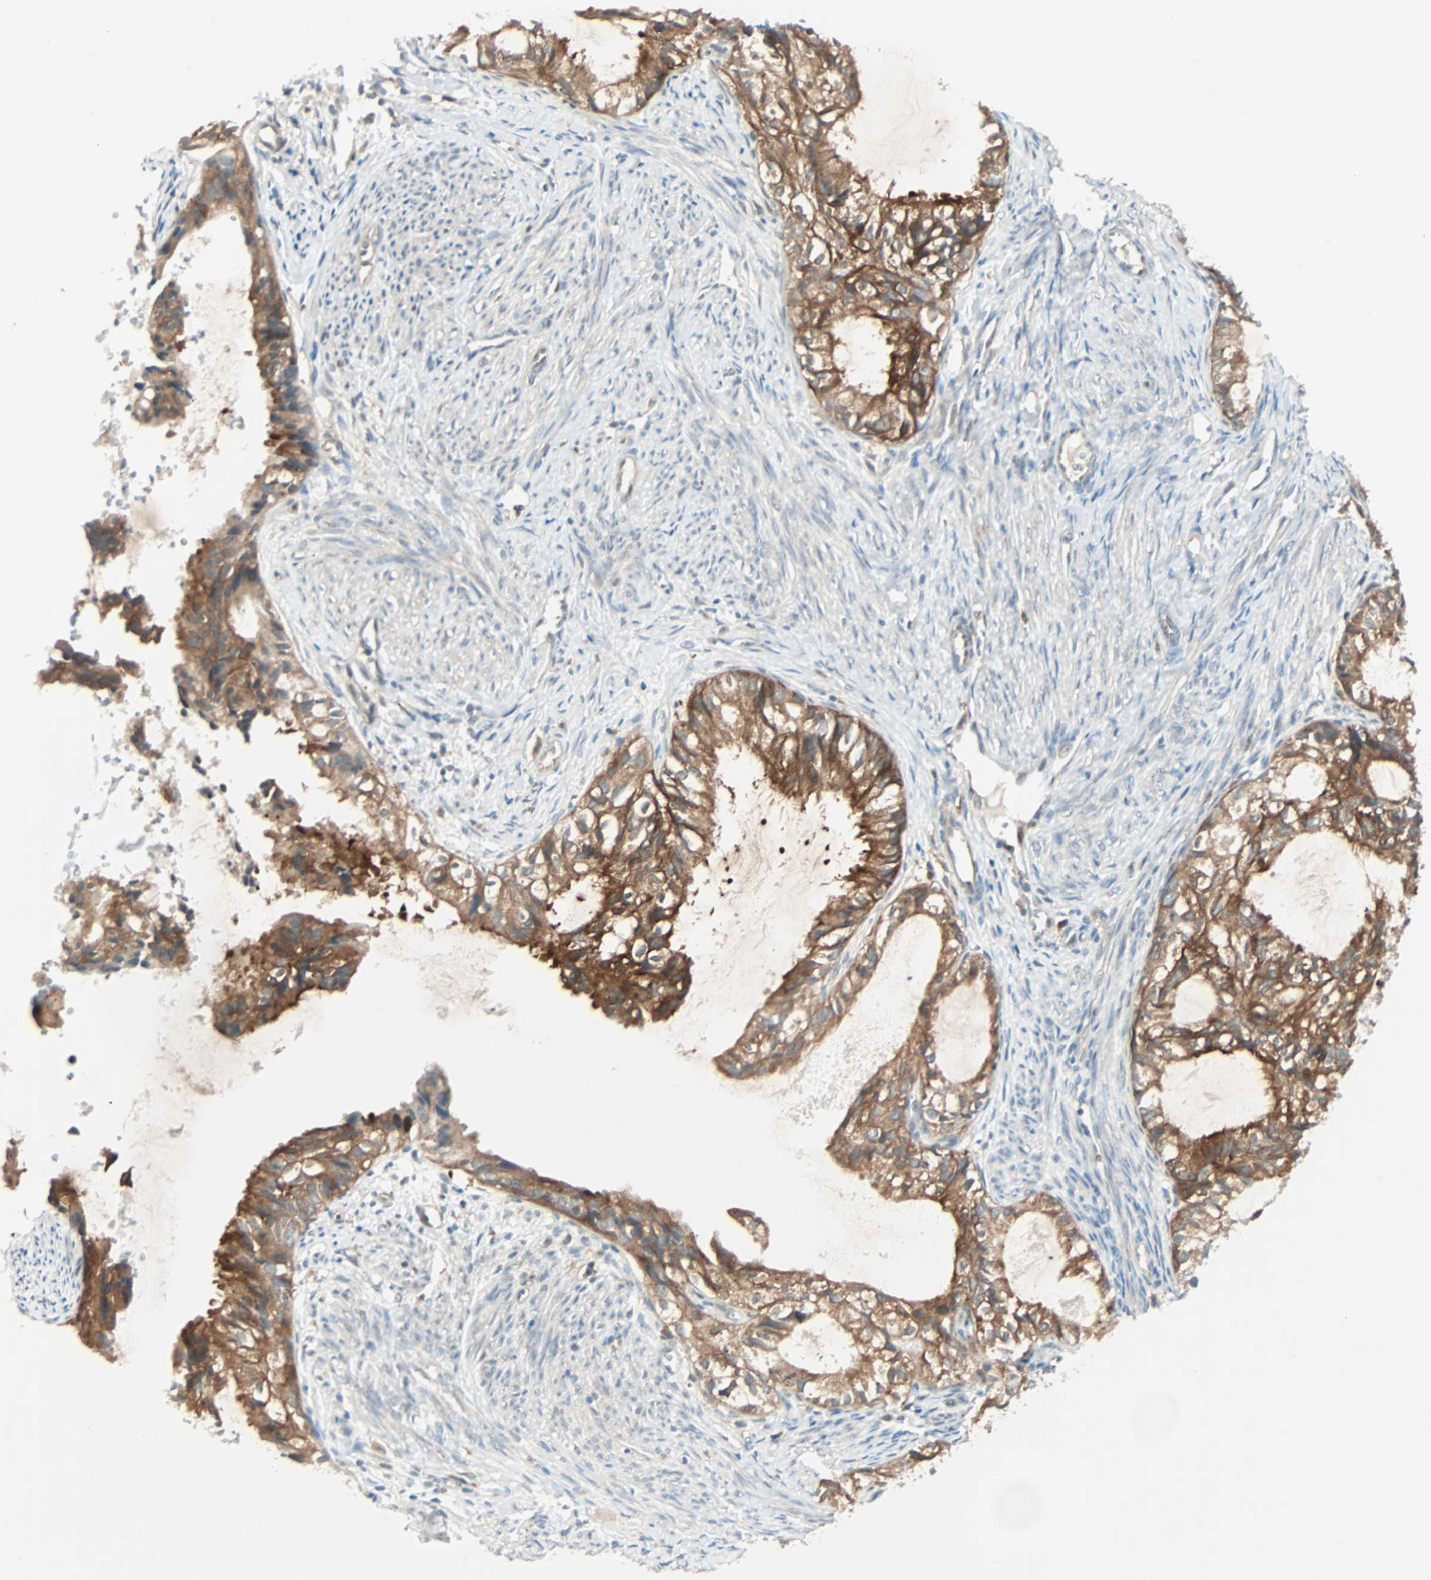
{"staining": {"intensity": "moderate", "quantity": ">75%", "location": "cytoplasmic/membranous"}, "tissue": "cervical cancer", "cell_type": "Tumor cells", "image_type": "cancer", "snomed": [{"axis": "morphology", "description": "Normal tissue, NOS"}, {"axis": "morphology", "description": "Adenocarcinoma, NOS"}, {"axis": "topography", "description": "Cervix"}, {"axis": "topography", "description": "Endometrium"}], "caption": "High-power microscopy captured an immunohistochemistry histopathology image of adenocarcinoma (cervical), revealing moderate cytoplasmic/membranous expression in approximately >75% of tumor cells.", "gene": "SMIM8", "patient": {"sex": "female", "age": 86}}